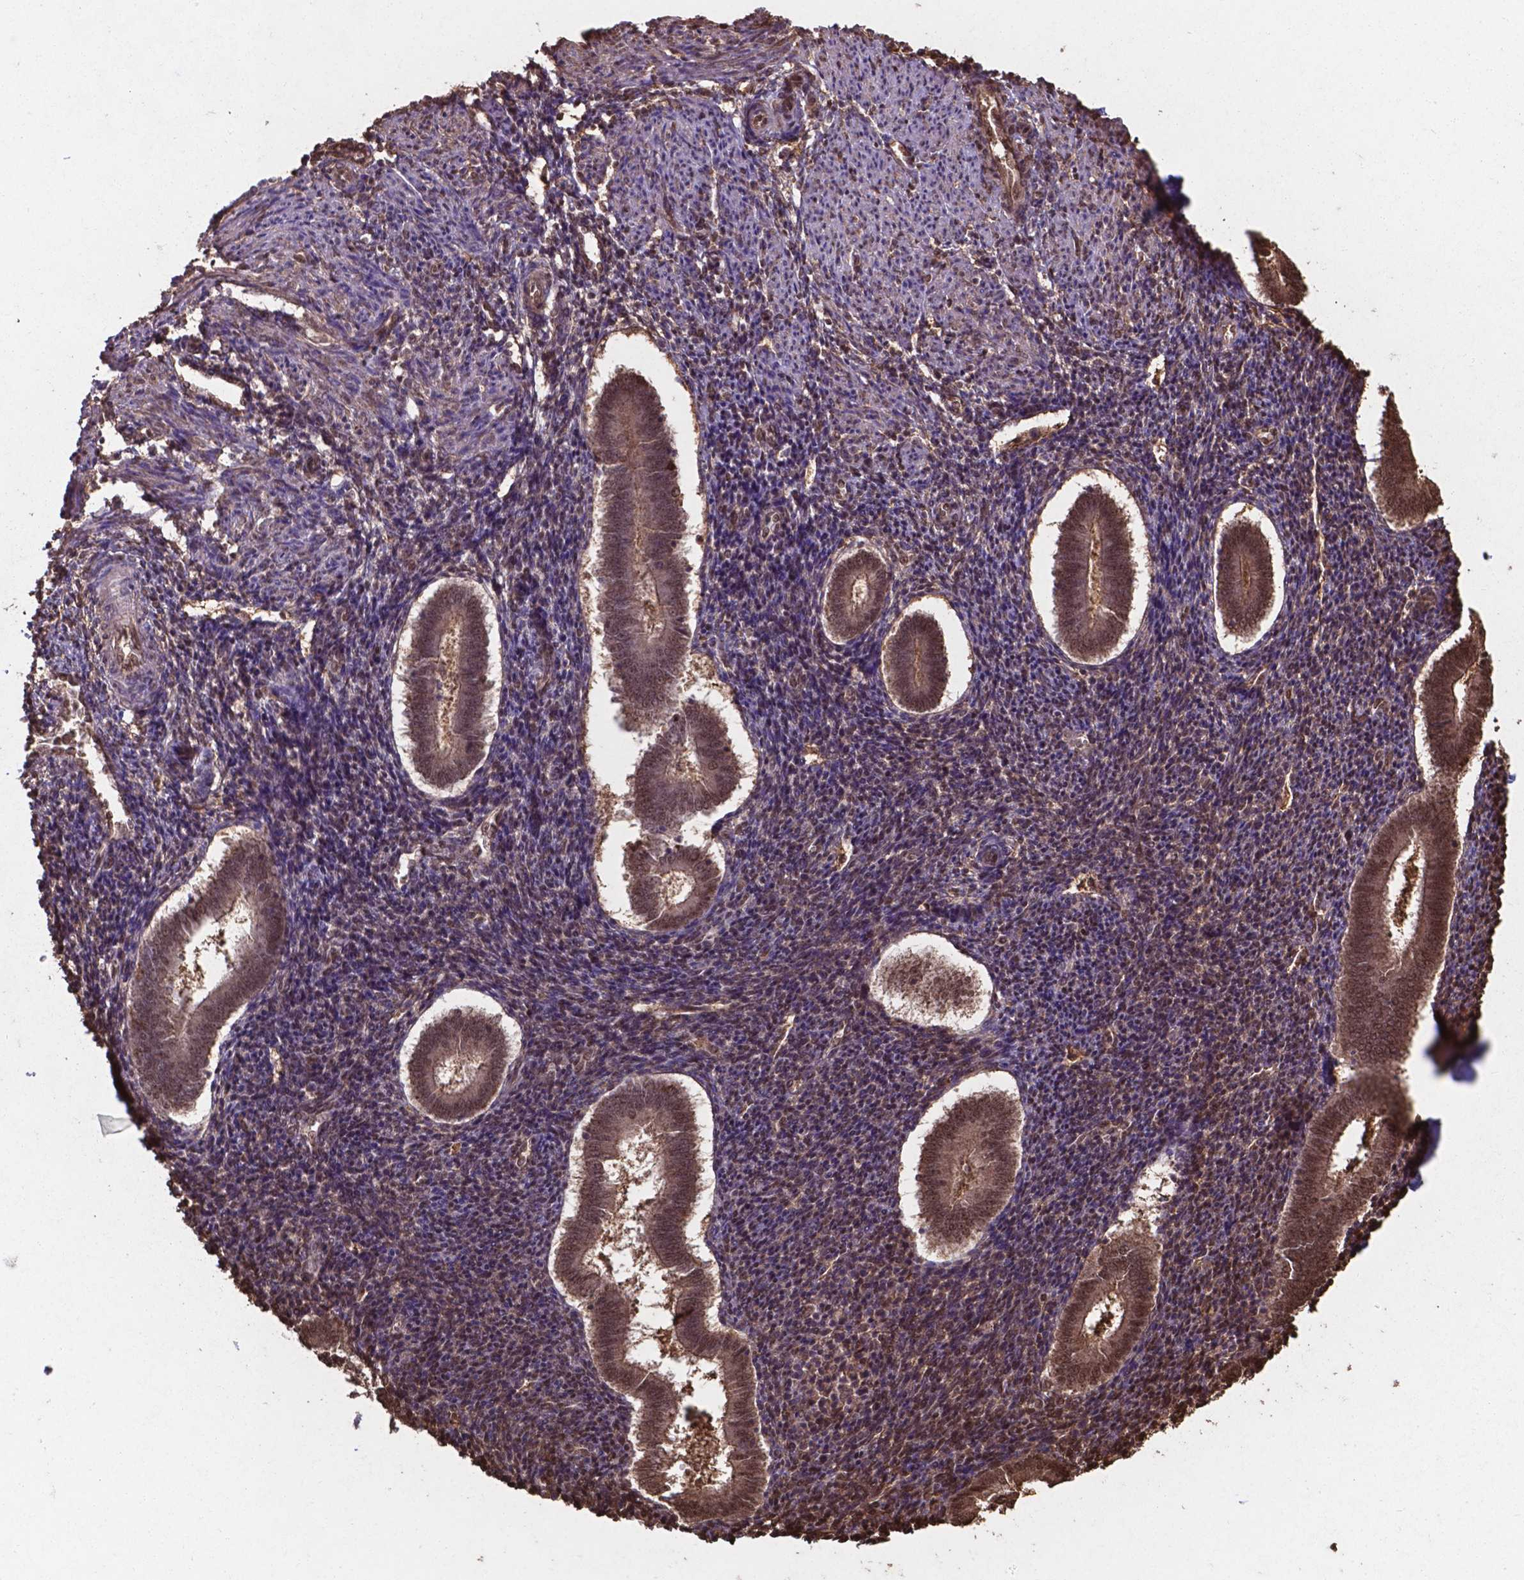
{"staining": {"intensity": "moderate", "quantity": "<25%", "location": "cytoplasmic/membranous,nuclear"}, "tissue": "endometrium", "cell_type": "Cells in endometrial stroma", "image_type": "normal", "snomed": [{"axis": "morphology", "description": "Normal tissue, NOS"}, {"axis": "topography", "description": "Endometrium"}], "caption": "The photomicrograph demonstrates staining of normal endometrium, revealing moderate cytoplasmic/membranous,nuclear protein expression (brown color) within cells in endometrial stroma. The staining is performed using DAB brown chromogen to label protein expression. The nuclei are counter-stained blue using hematoxylin.", "gene": "CHP2", "patient": {"sex": "female", "age": 25}}